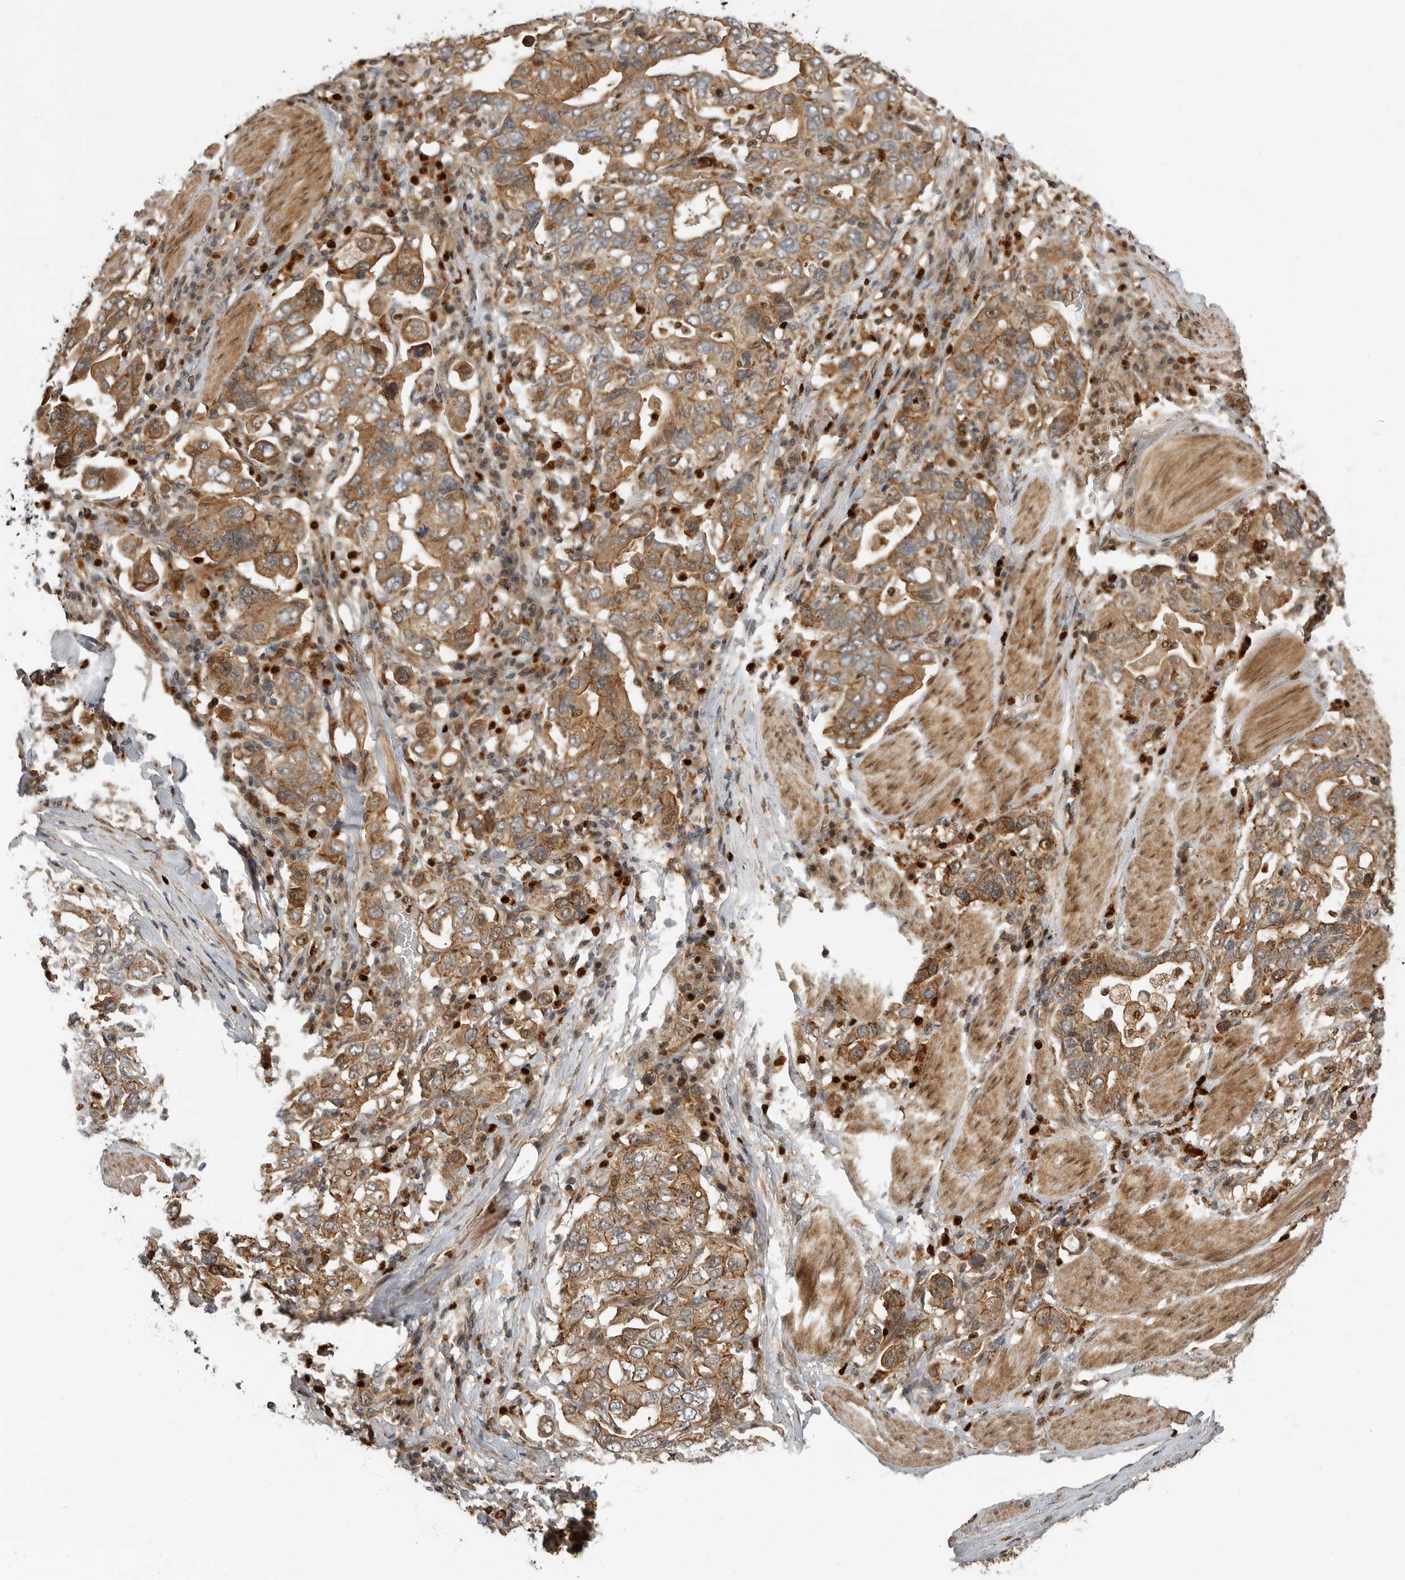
{"staining": {"intensity": "moderate", "quantity": ">75%", "location": "cytoplasmic/membranous"}, "tissue": "stomach cancer", "cell_type": "Tumor cells", "image_type": "cancer", "snomed": [{"axis": "morphology", "description": "Adenocarcinoma, NOS"}, {"axis": "topography", "description": "Stomach, upper"}], "caption": "Immunohistochemistry of adenocarcinoma (stomach) shows medium levels of moderate cytoplasmic/membranous expression in about >75% of tumor cells.", "gene": "STRAP", "patient": {"sex": "male", "age": 62}}